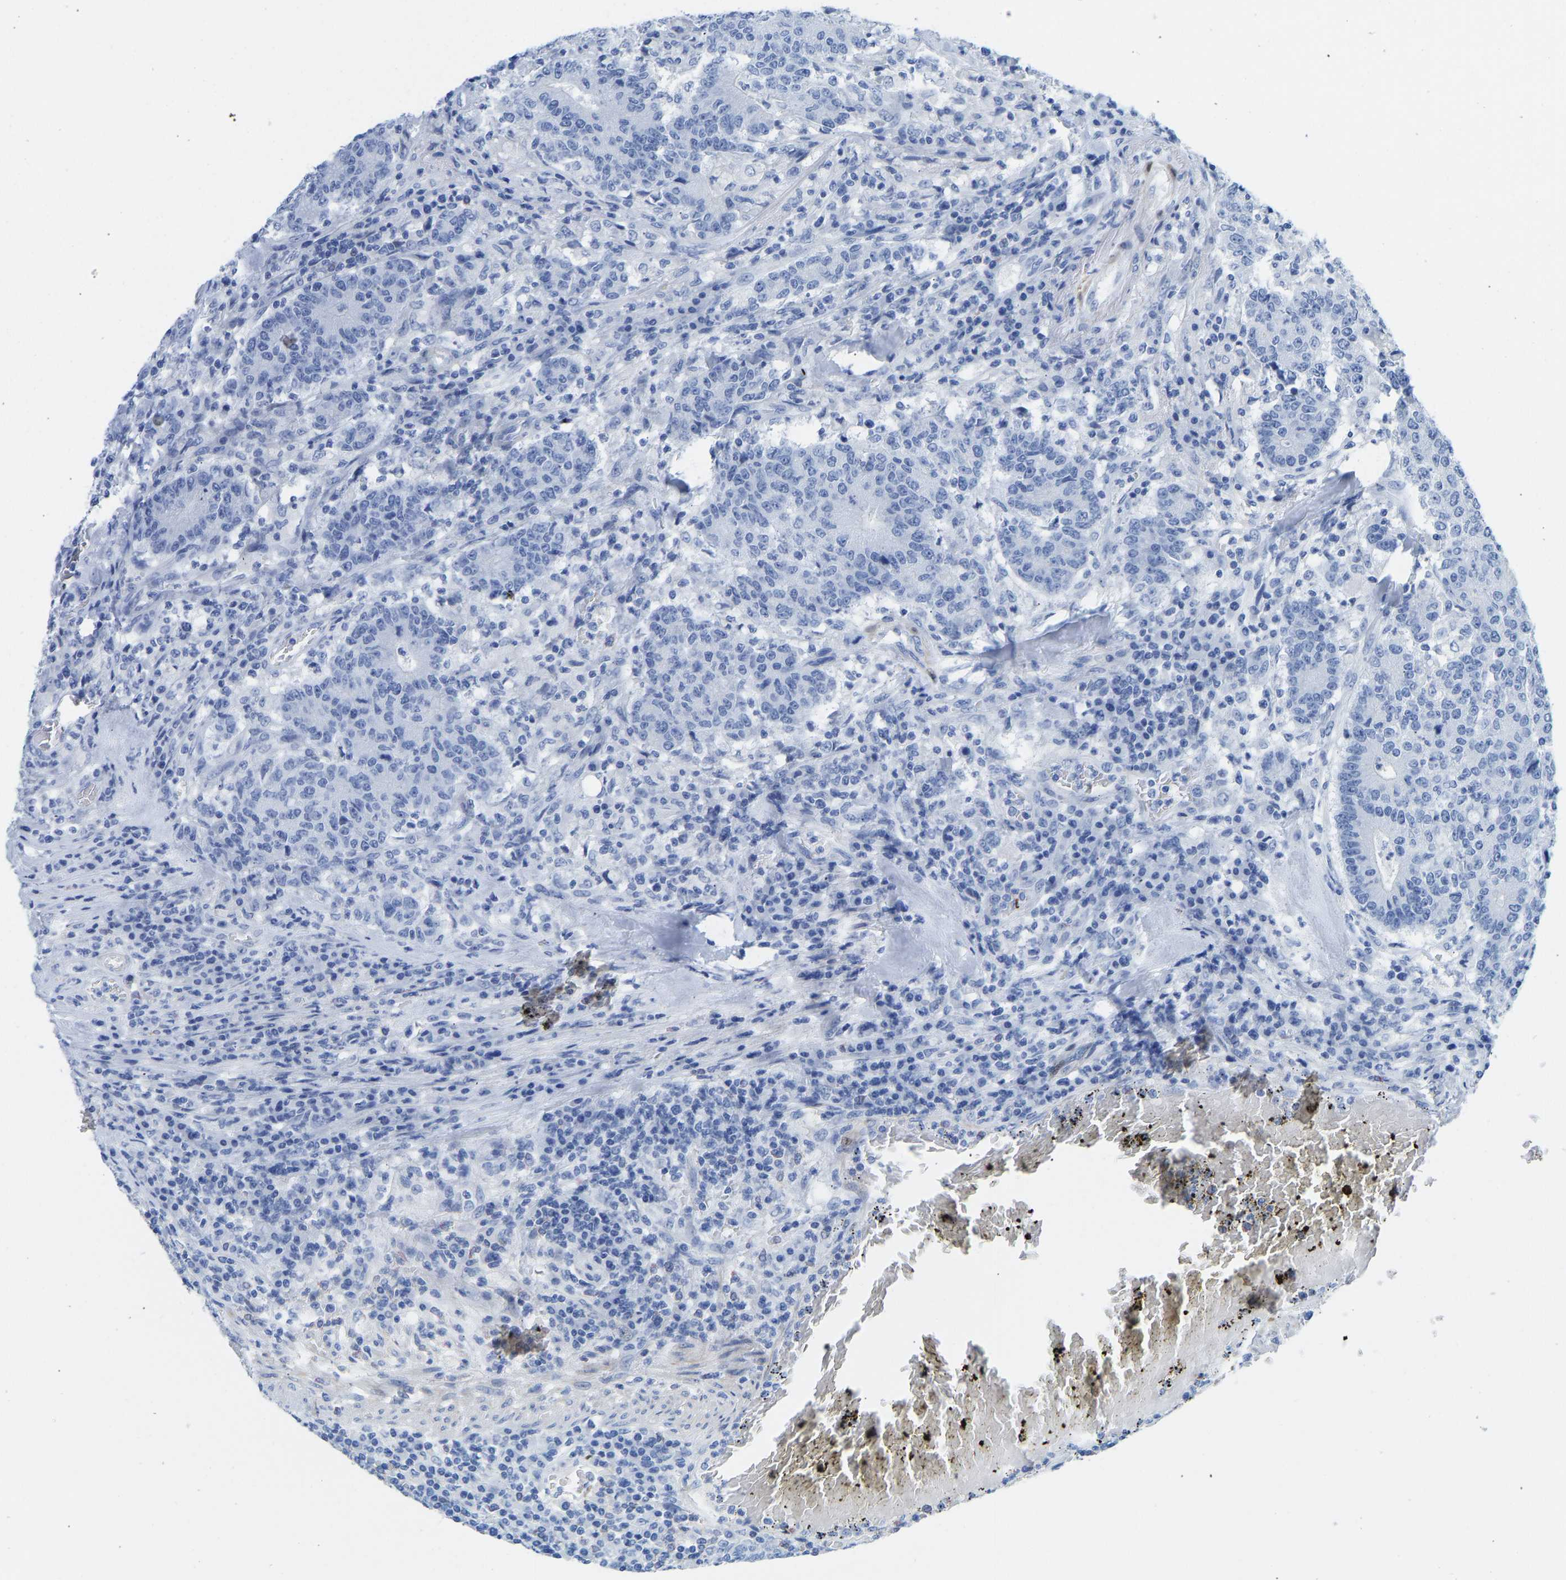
{"staining": {"intensity": "negative", "quantity": "none", "location": "none"}, "tissue": "colorectal cancer", "cell_type": "Tumor cells", "image_type": "cancer", "snomed": [{"axis": "morphology", "description": "Normal tissue, NOS"}, {"axis": "morphology", "description": "Adenocarcinoma, NOS"}, {"axis": "topography", "description": "Colon"}], "caption": "IHC of adenocarcinoma (colorectal) exhibits no staining in tumor cells. (Brightfield microscopy of DAB immunohistochemistry (IHC) at high magnification).", "gene": "NKAIN3", "patient": {"sex": "female", "age": 75}}